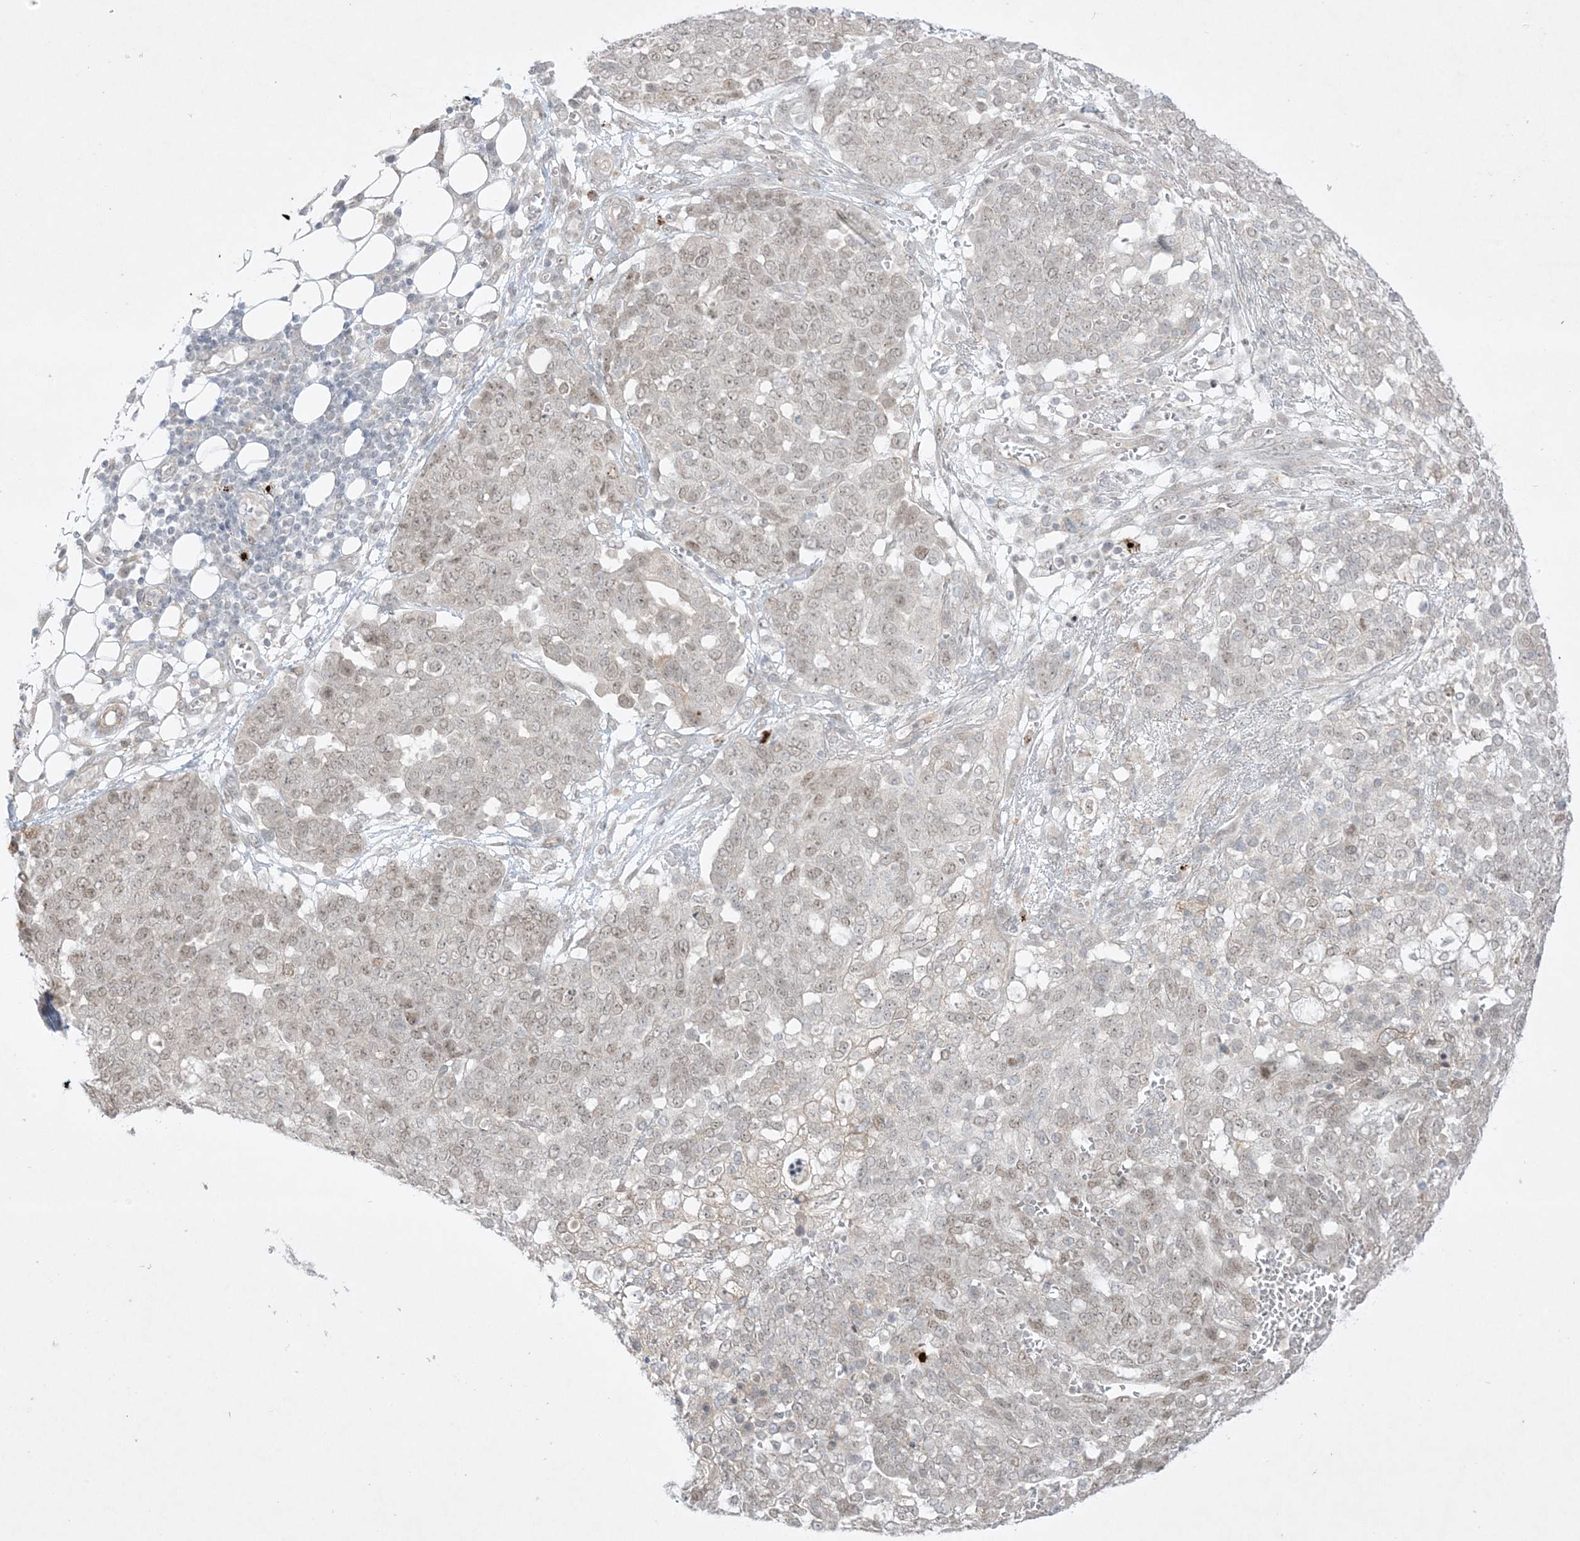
{"staining": {"intensity": "weak", "quantity": ">75%", "location": "nuclear"}, "tissue": "ovarian cancer", "cell_type": "Tumor cells", "image_type": "cancer", "snomed": [{"axis": "morphology", "description": "Cystadenocarcinoma, serous, NOS"}, {"axis": "topography", "description": "Soft tissue"}, {"axis": "topography", "description": "Ovary"}], "caption": "Brown immunohistochemical staining in ovarian serous cystadenocarcinoma reveals weak nuclear positivity in approximately >75% of tumor cells.", "gene": "PTK6", "patient": {"sex": "female", "age": 57}}